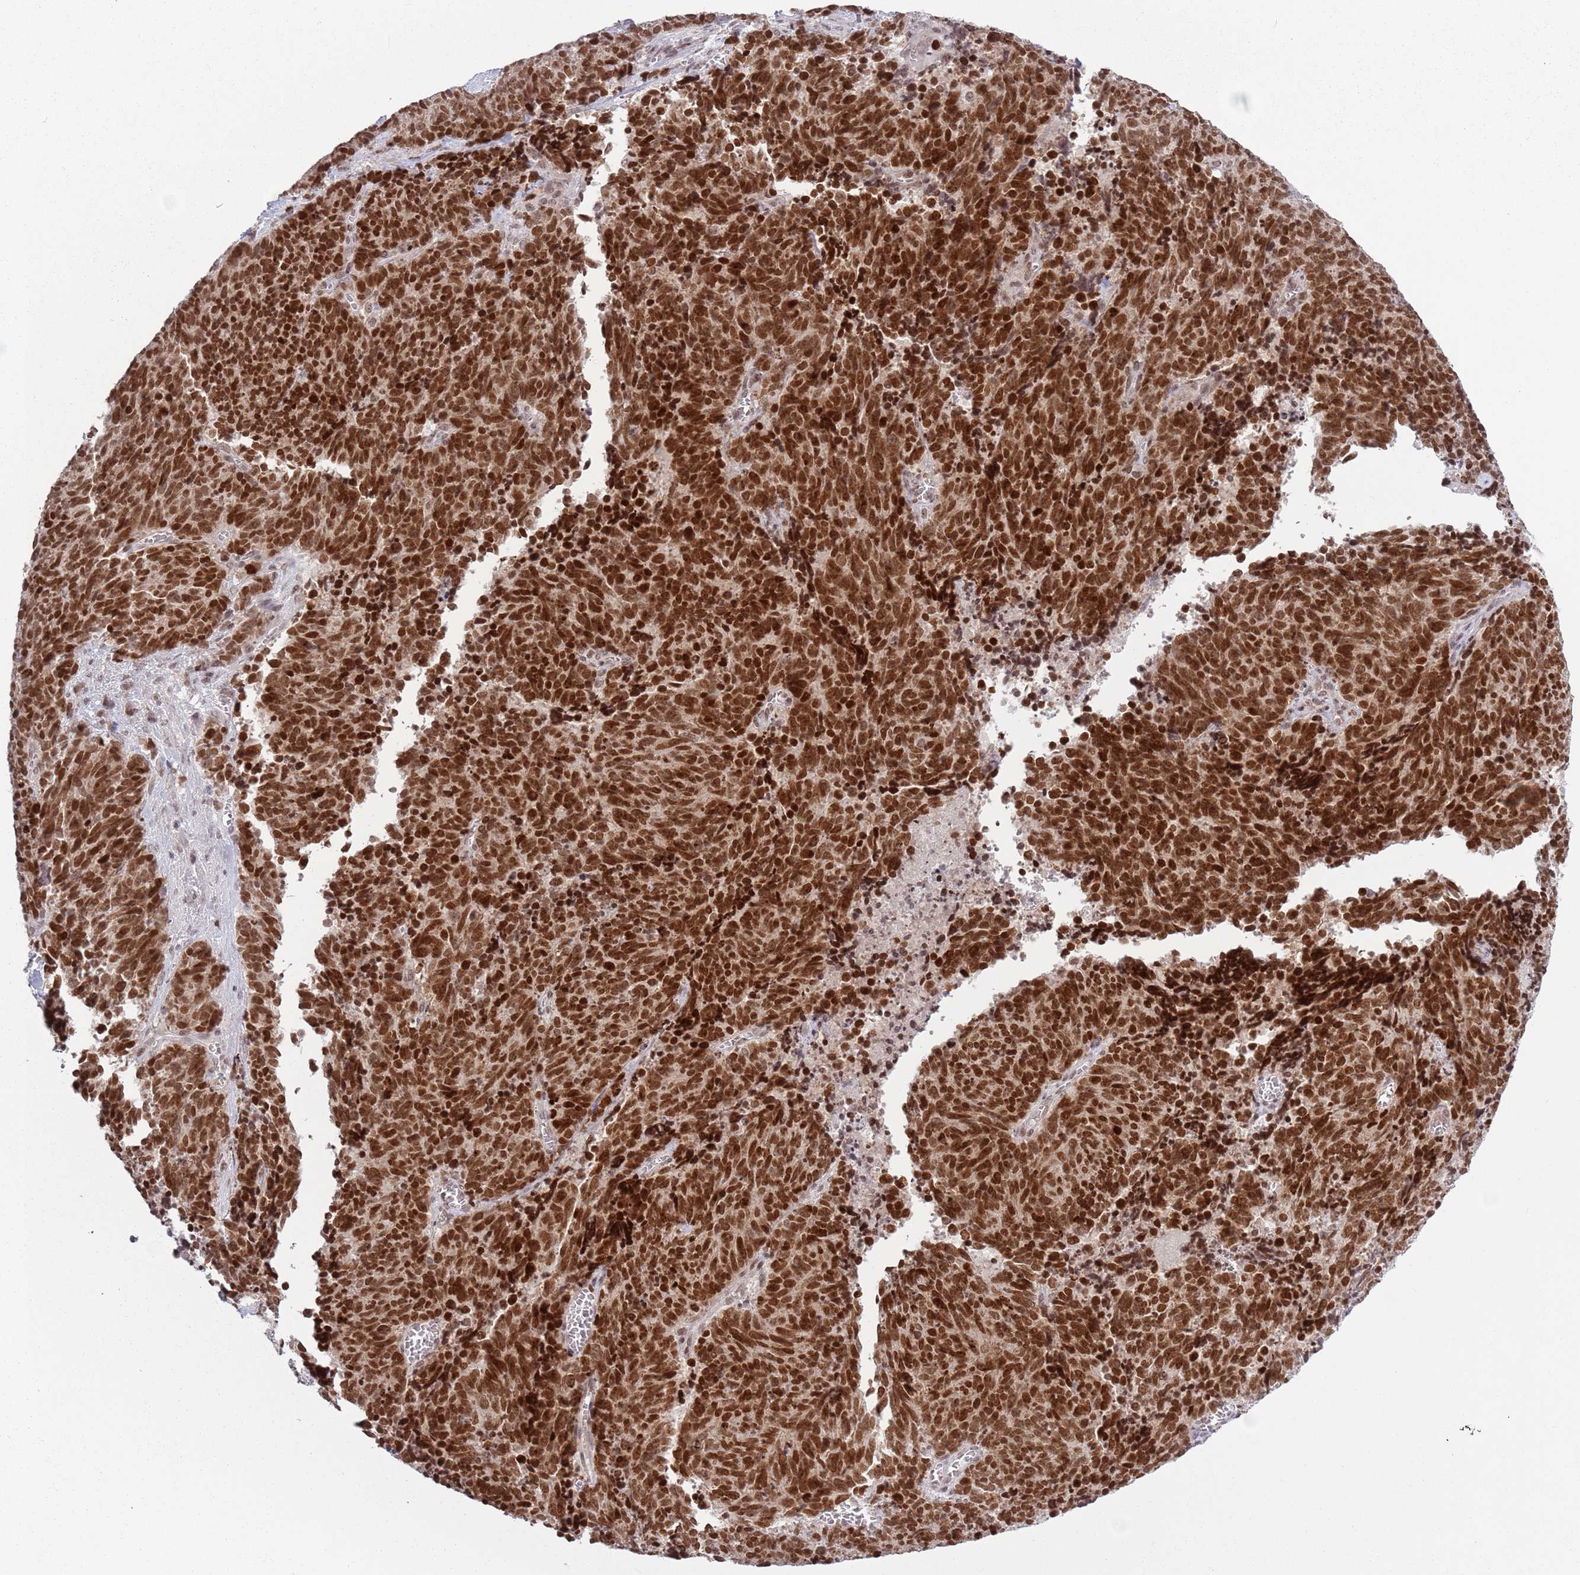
{"staining": {"intensity": "strong", "quantity": ">75%", "location": "nuclear"}, "tissue": "cervical cancer", "cell_type": "Tumor cells", "image_type": "cancer", "snomed": [{"axis": "morphology", "description": "Squamous cell carcinoma, NOS"}, {"axis": "topography", "description": "Cervix"}], "caption": "Squamous cell carcinoma (cervical) stained with DAB (3,3'-diaminobenzidine) immunohistochemistry (IHC) displays high levels of strong nuclear staining in approximately >75% of tumor cells.", "gene": "MRPL34", "patient": {"sex": "female", "age": 29}}